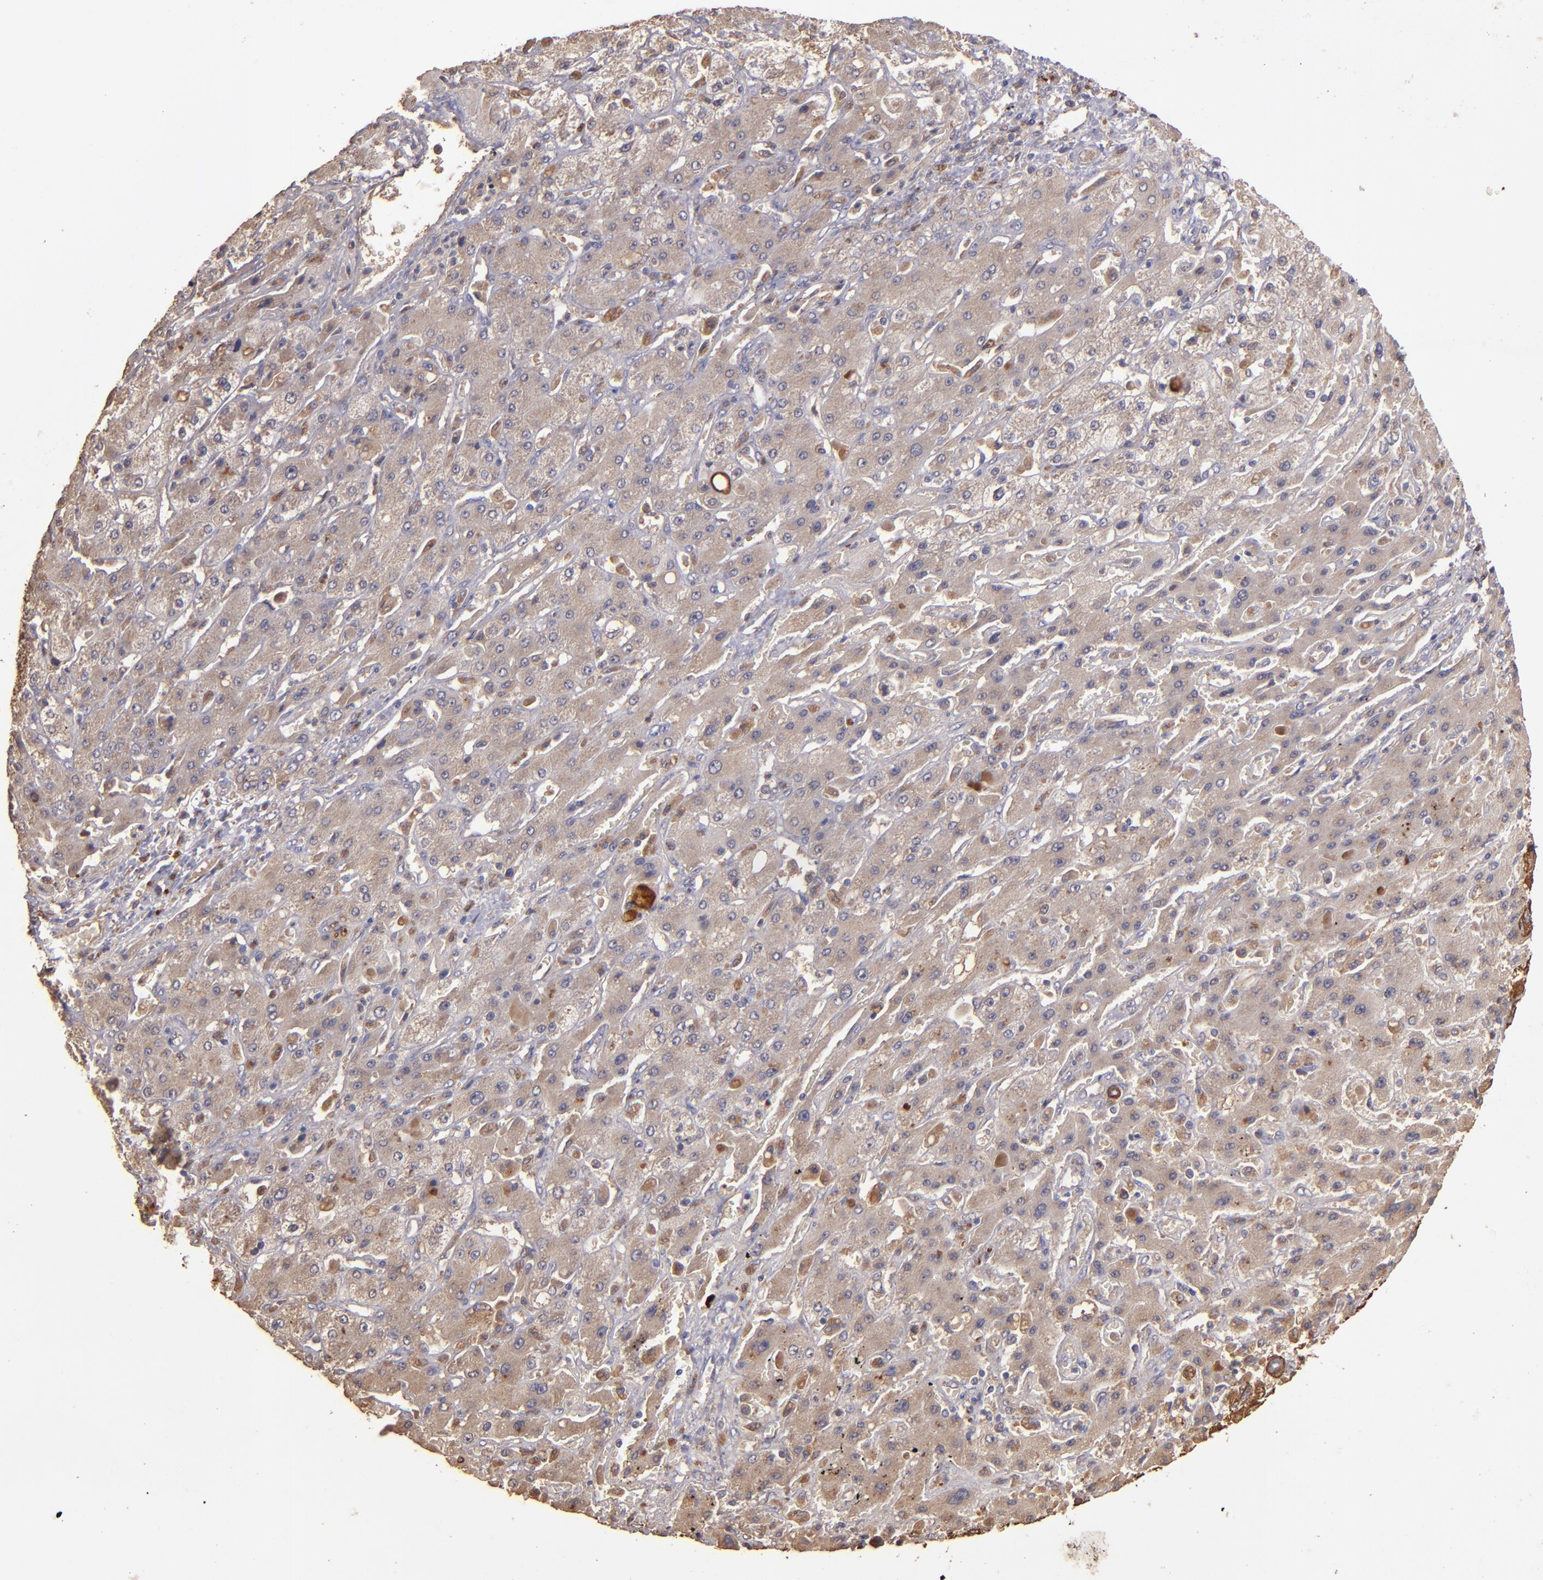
{"staining": {"intensity": "weak", "quantity": ">75%", "location": "cytoplasmic/membranous"}, "tissue": "liver cancer", "cell_type": "Tumor cells", "image_type": "cancer", "snomed": [{"axis": "morphology", "description": "Cholangiocarcinoma"}, {"axis": "topography", "description": "Liver"}], "caption": "High-power microscopy captured an immunohistochemistry histopathology image of liver cholangiocarcinoma, revealing weak cytoplasmic/membranous staining in approximately >75% of tumor cells.", "gene": "SRRD", "patient": {"sex": "female", "age": 52}}